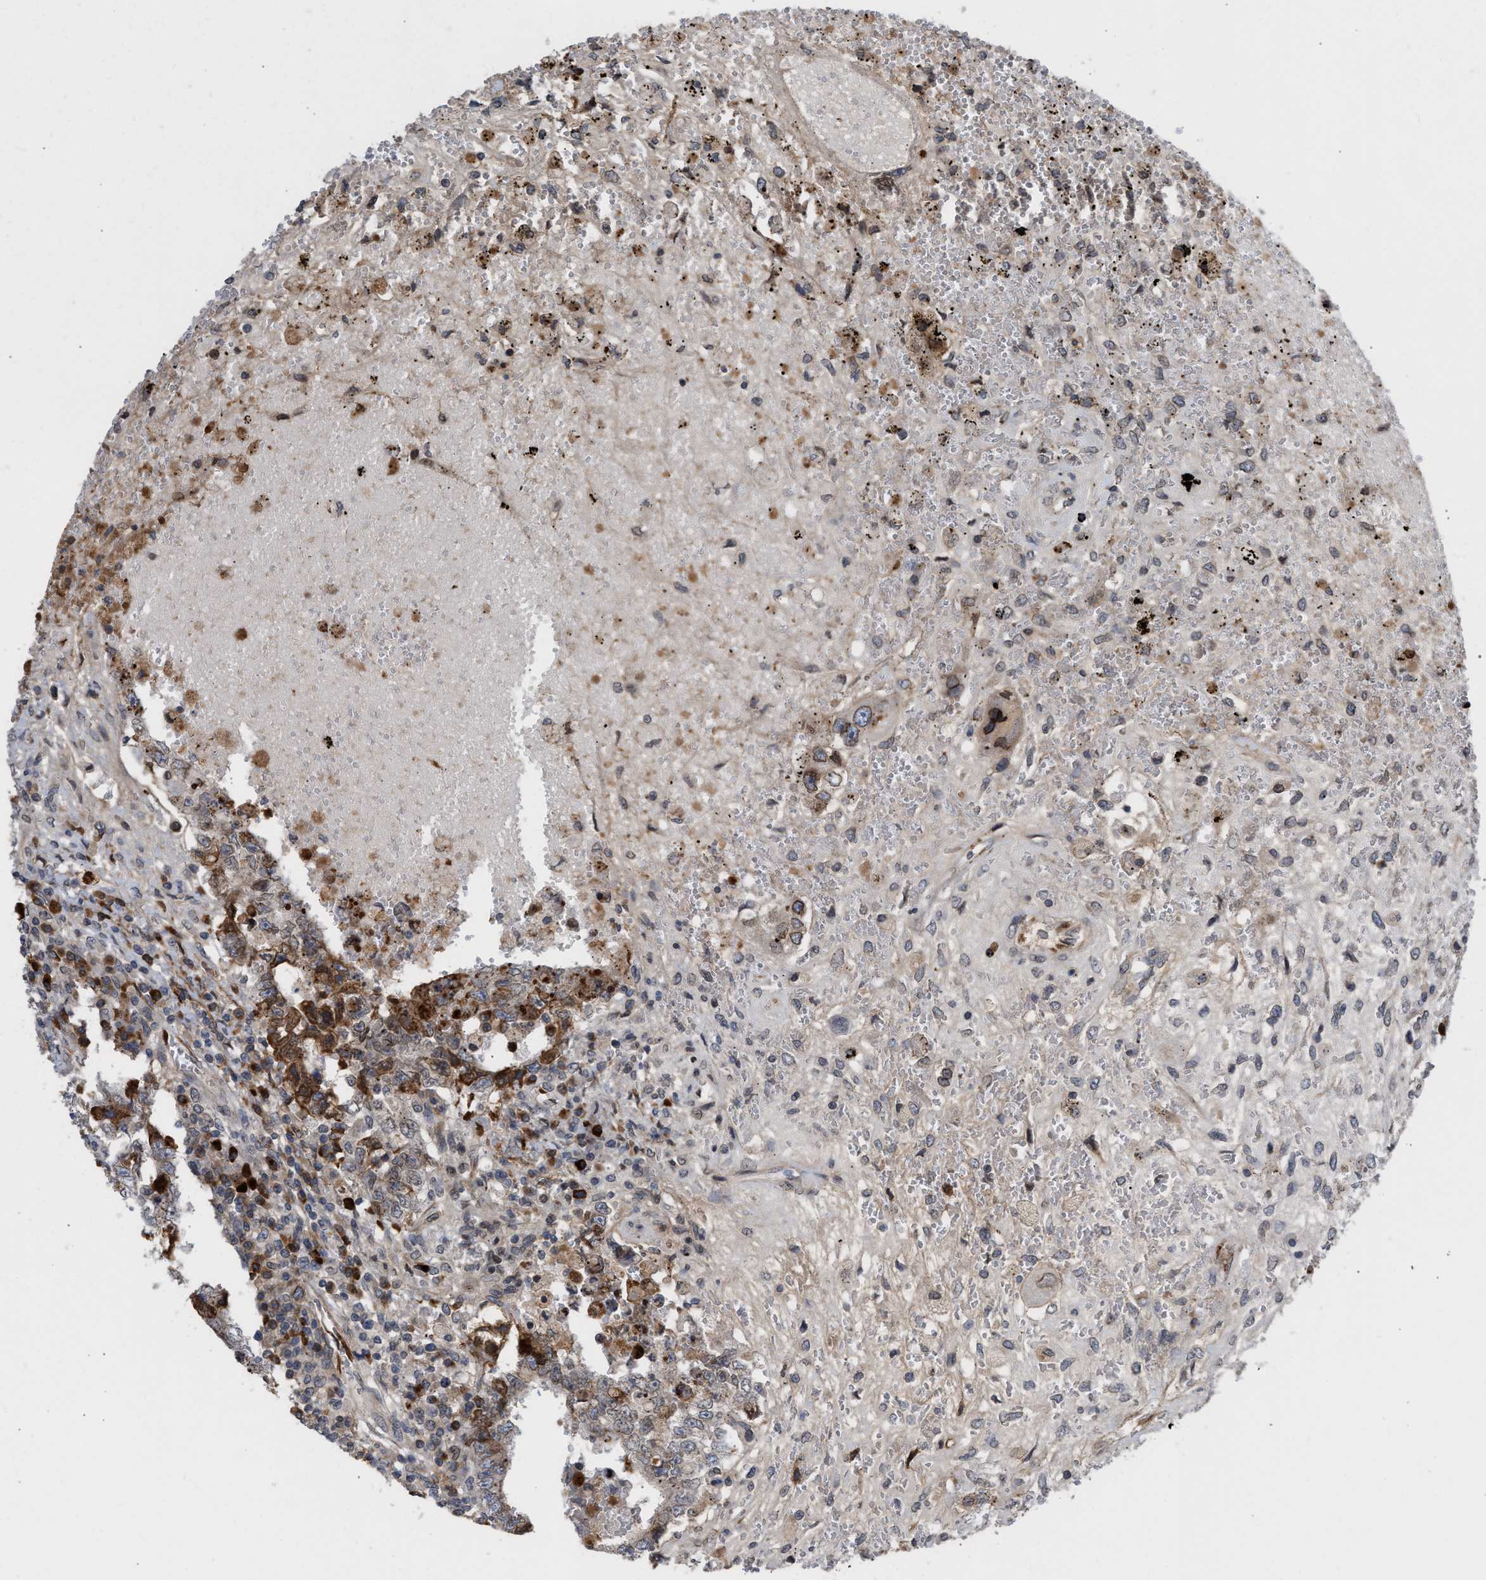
{"staining": {"intensity": "moderate", "quantity": "25%-75%", "location": "cytoplasmic/membranous,nuclear"}, "tissue": "testis cancer", "cell_type": "Tumor cells", "image_type": "cancer", "snomed": [{"axis": "morphology", "description": "Carcinoma, Embryonal, NOS"}, {"axis": "topography", "description": "Testis"}], "caption": "Brown immunohistochemical staining in human testis embryonal carcinoma shows moderate cytoplasmic/membranous and nuclear staining in about 25%-75% of tumor cells. The staining was performed using DAB to visualize the protein expression in brown, while the nuclei were stained in blue with hematoxylin (Magnification: 20x).", "gene": "NUP62", "patient": {"sex": "male", "age": 26}}